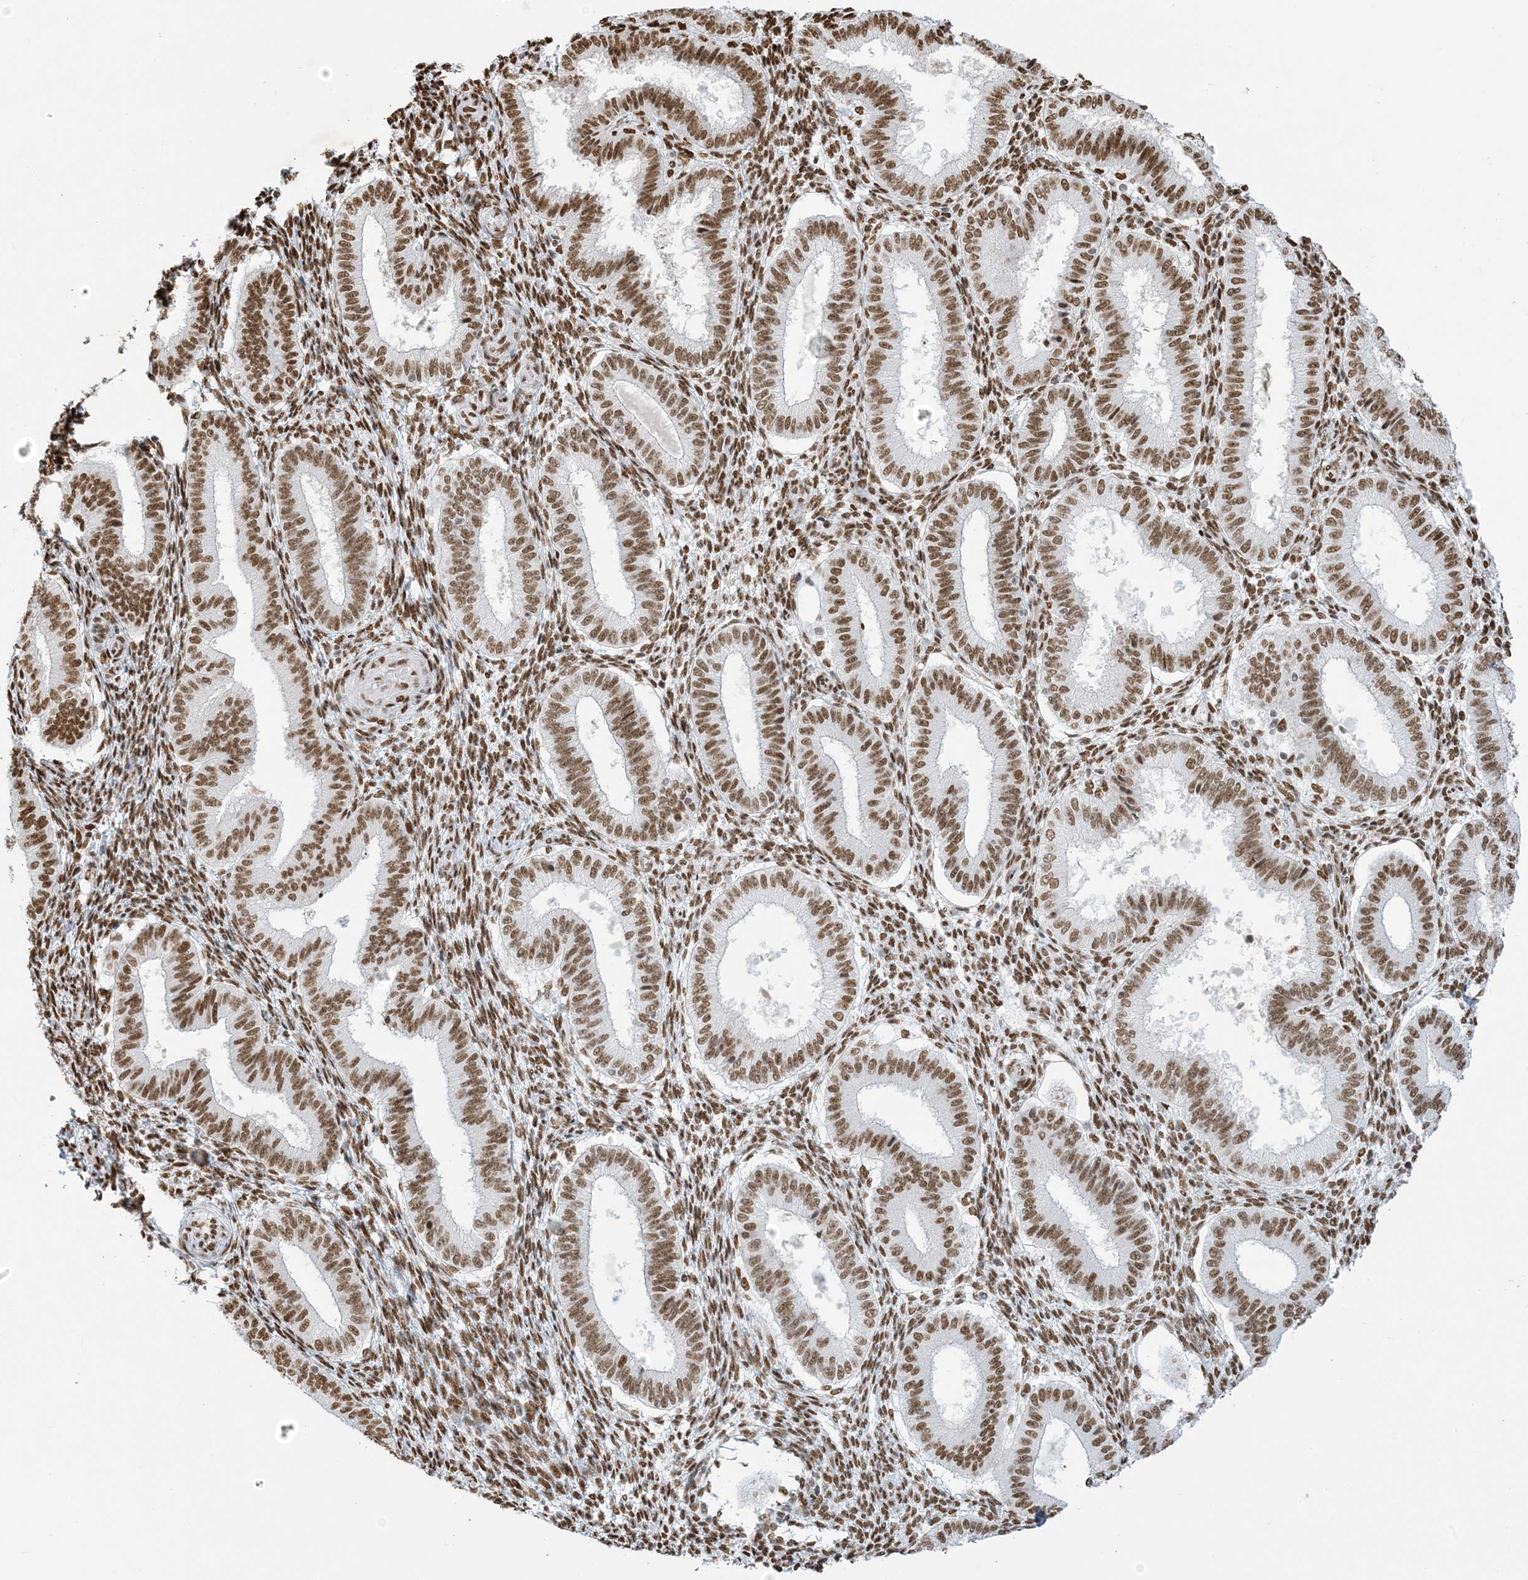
{"staining": {"intensity": "strong", "quantity": ">75%", "location": "nuclear"}, "tissue": "endometrium", "cell_type": "Cells in endometrial stroma", "image_type": "normal", "snomed": [{"axis": "morphology", "description": "Normal tissue, NOS"}, {"axis": "topography", "description": "Endometrium"}], "caption": "The image demonstrates immunohistochemical staining of benign endometrium. There is strong nuclear expression is appreciated in approximately >75% of cells in endometrial stroma. (DAB (3,3'-diaminobenzidine) IHC, brown staining for protein, blue staining for nuclei).", "gene": "STAG1", "patient": {"sex": "female", "age": 39}}